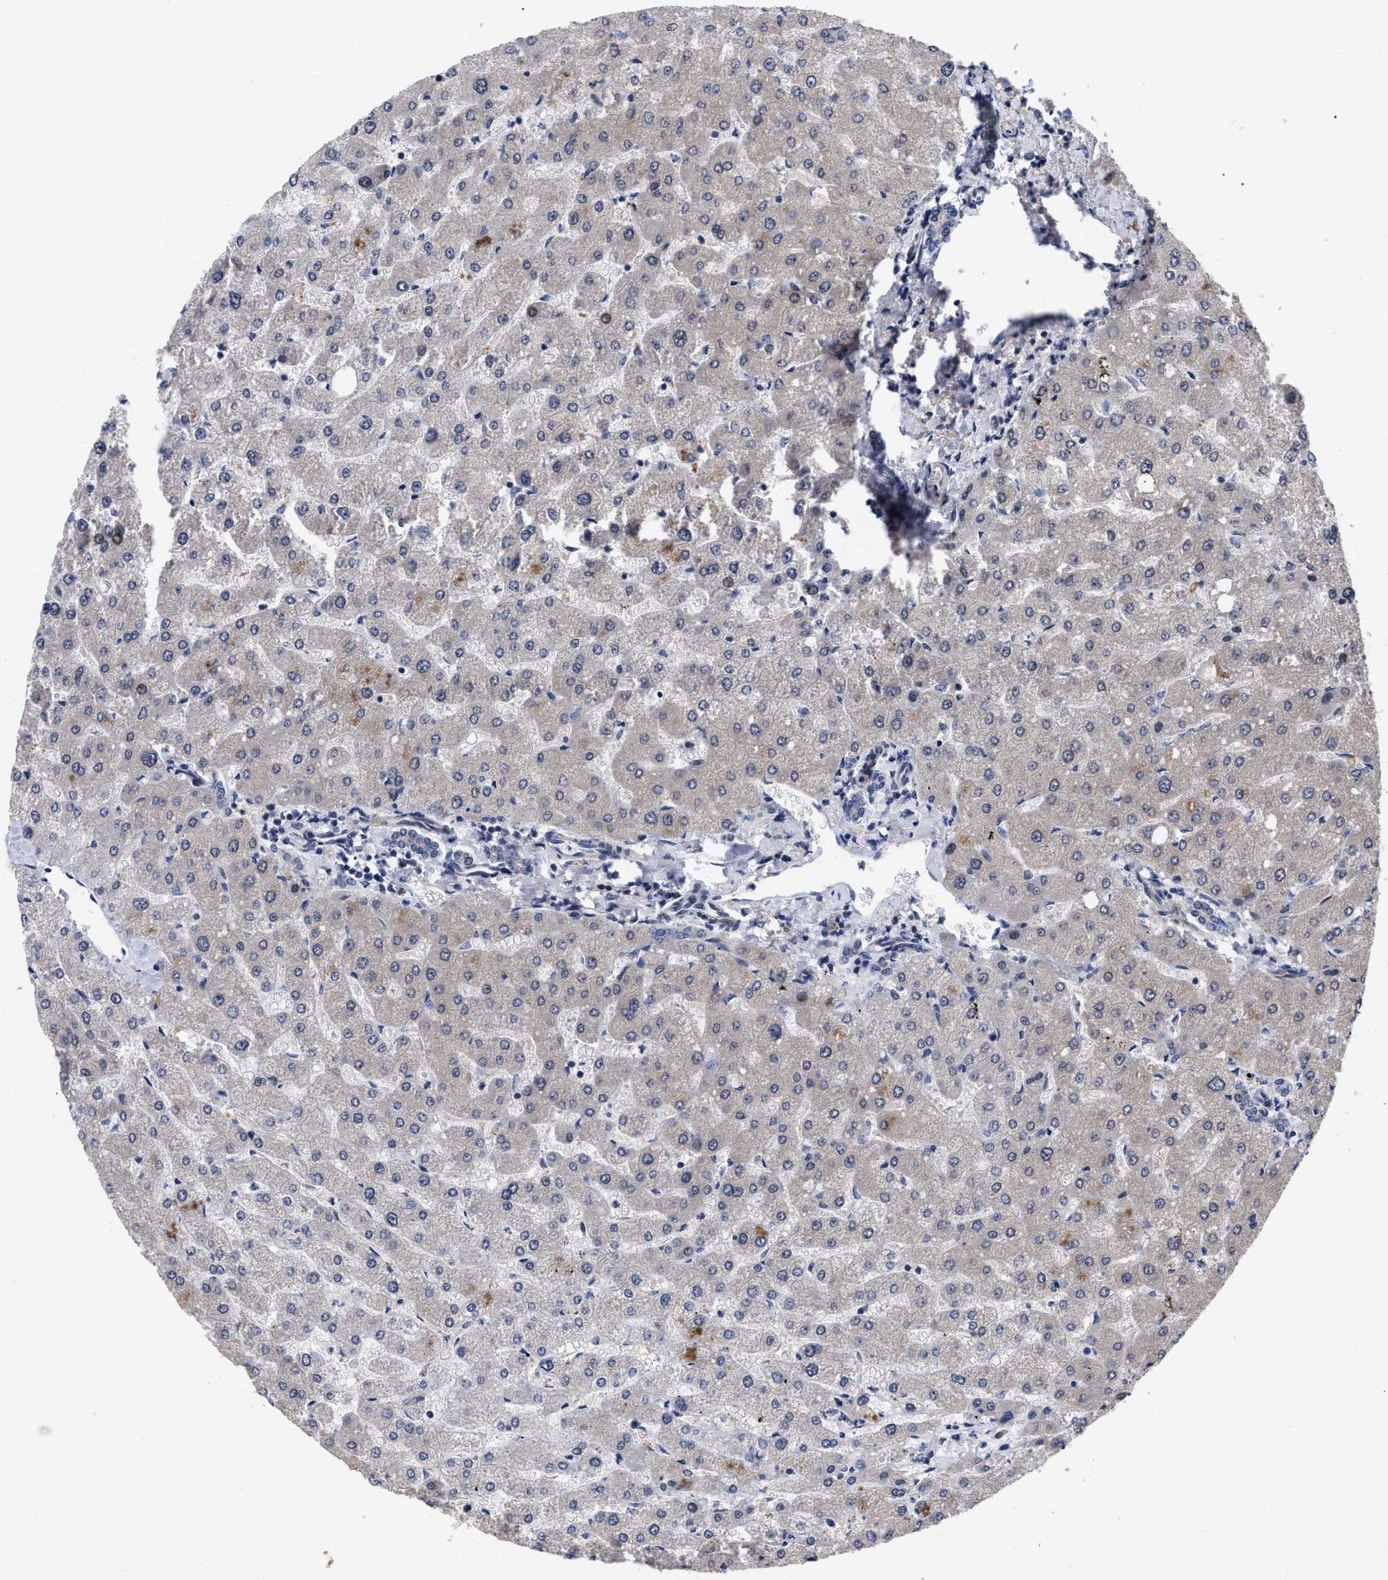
{"staining": {"intensity": "negative", "quantity": "none", "location": "none"}, "tissue": "liver", "cell_type": "Cholangiocytes", "image_type": "normal", "snomed": [{"axis": "morphology", "description": "Normal tissue, NOS"}, {"axis": "topography", "description": "Liver"}], "caption": "DAB (3,3'-diaminobenzidine) immunohistochemical staining of unremarkable liver displays no significant expression in cholangiocytes.", "gene": "CCN5", "patient": {"sex": "male", "age": 55}}